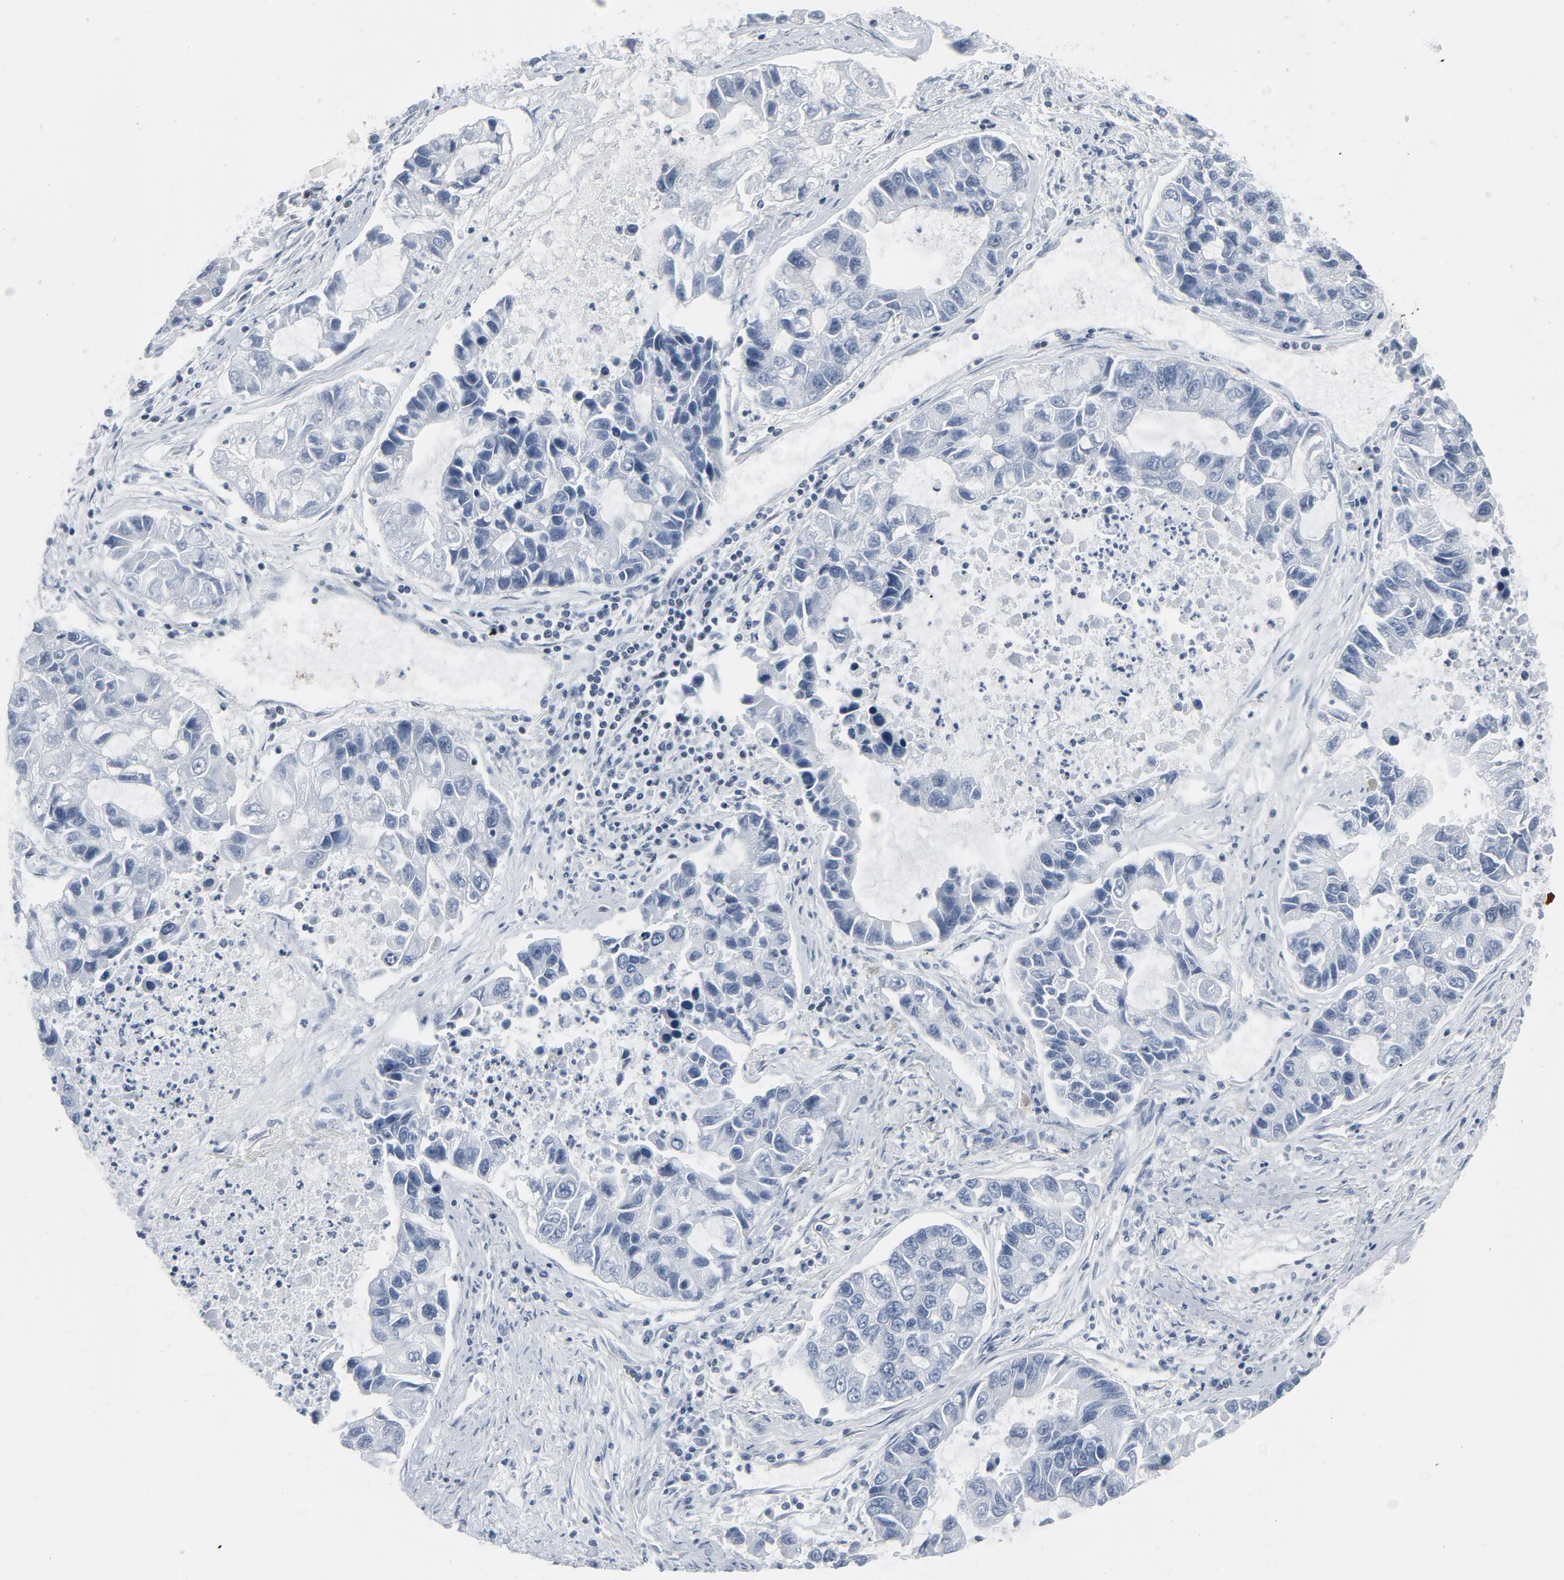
{"staining": {"intensity": "negative", "quantity": "none", "location": "none"}, "tissue": "lung cancer", "cell_type": "Tumor cells", "image_type": "cancer", "snomed": [{"axis": "morphology", "description": "Adenocarcinoma, NOS"}, {"axis": "topography", "description": "Lung"}], "caption": "The immunohistochemistry (IHC) image has no significant staining in tumor cells of lung cancer tissue.", "gene": "STAT5A", "patient": {"sex": "female", "age": 51}}